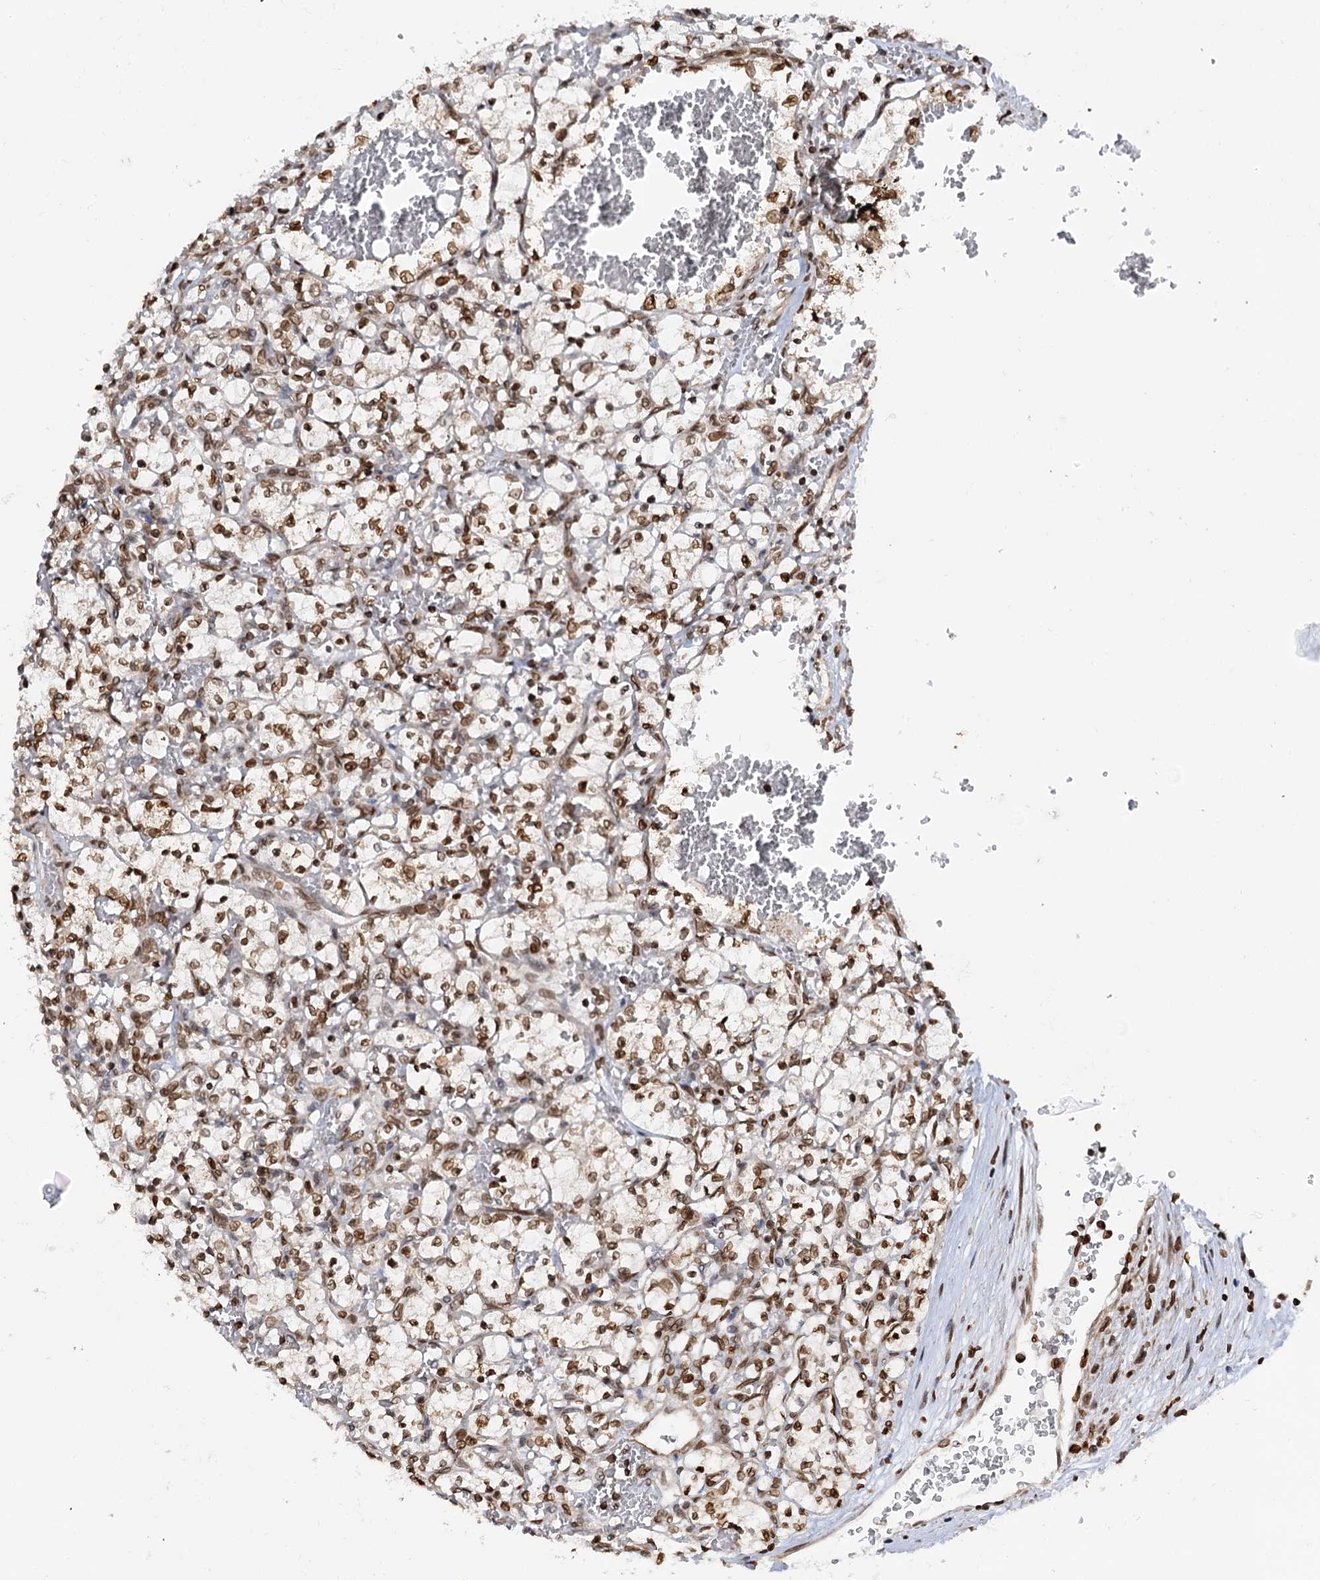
{"staining": {"intensity": "moderate", "quantity": ">75%", "location": "nuclear"}, "tissue": "renal cancer", "cell_type": "Tumor cells", "image_type": "cancer", "snomed": [{"axis": "morphology", "description": "Adenocarcinoma, NOS"}, {"axis": "topography", "description": "Kidney"}], "caption": "Immunohistochemistry (IHC) (DAB (3,3'-diaminobenzidine)) staining of renal adenocarcinoma demonstrates moderate nuclear protein positivity in approximately >75% of tumor cells.", "gene": "ZC3H13", "patient": {"sex": "female", "age": 69}}